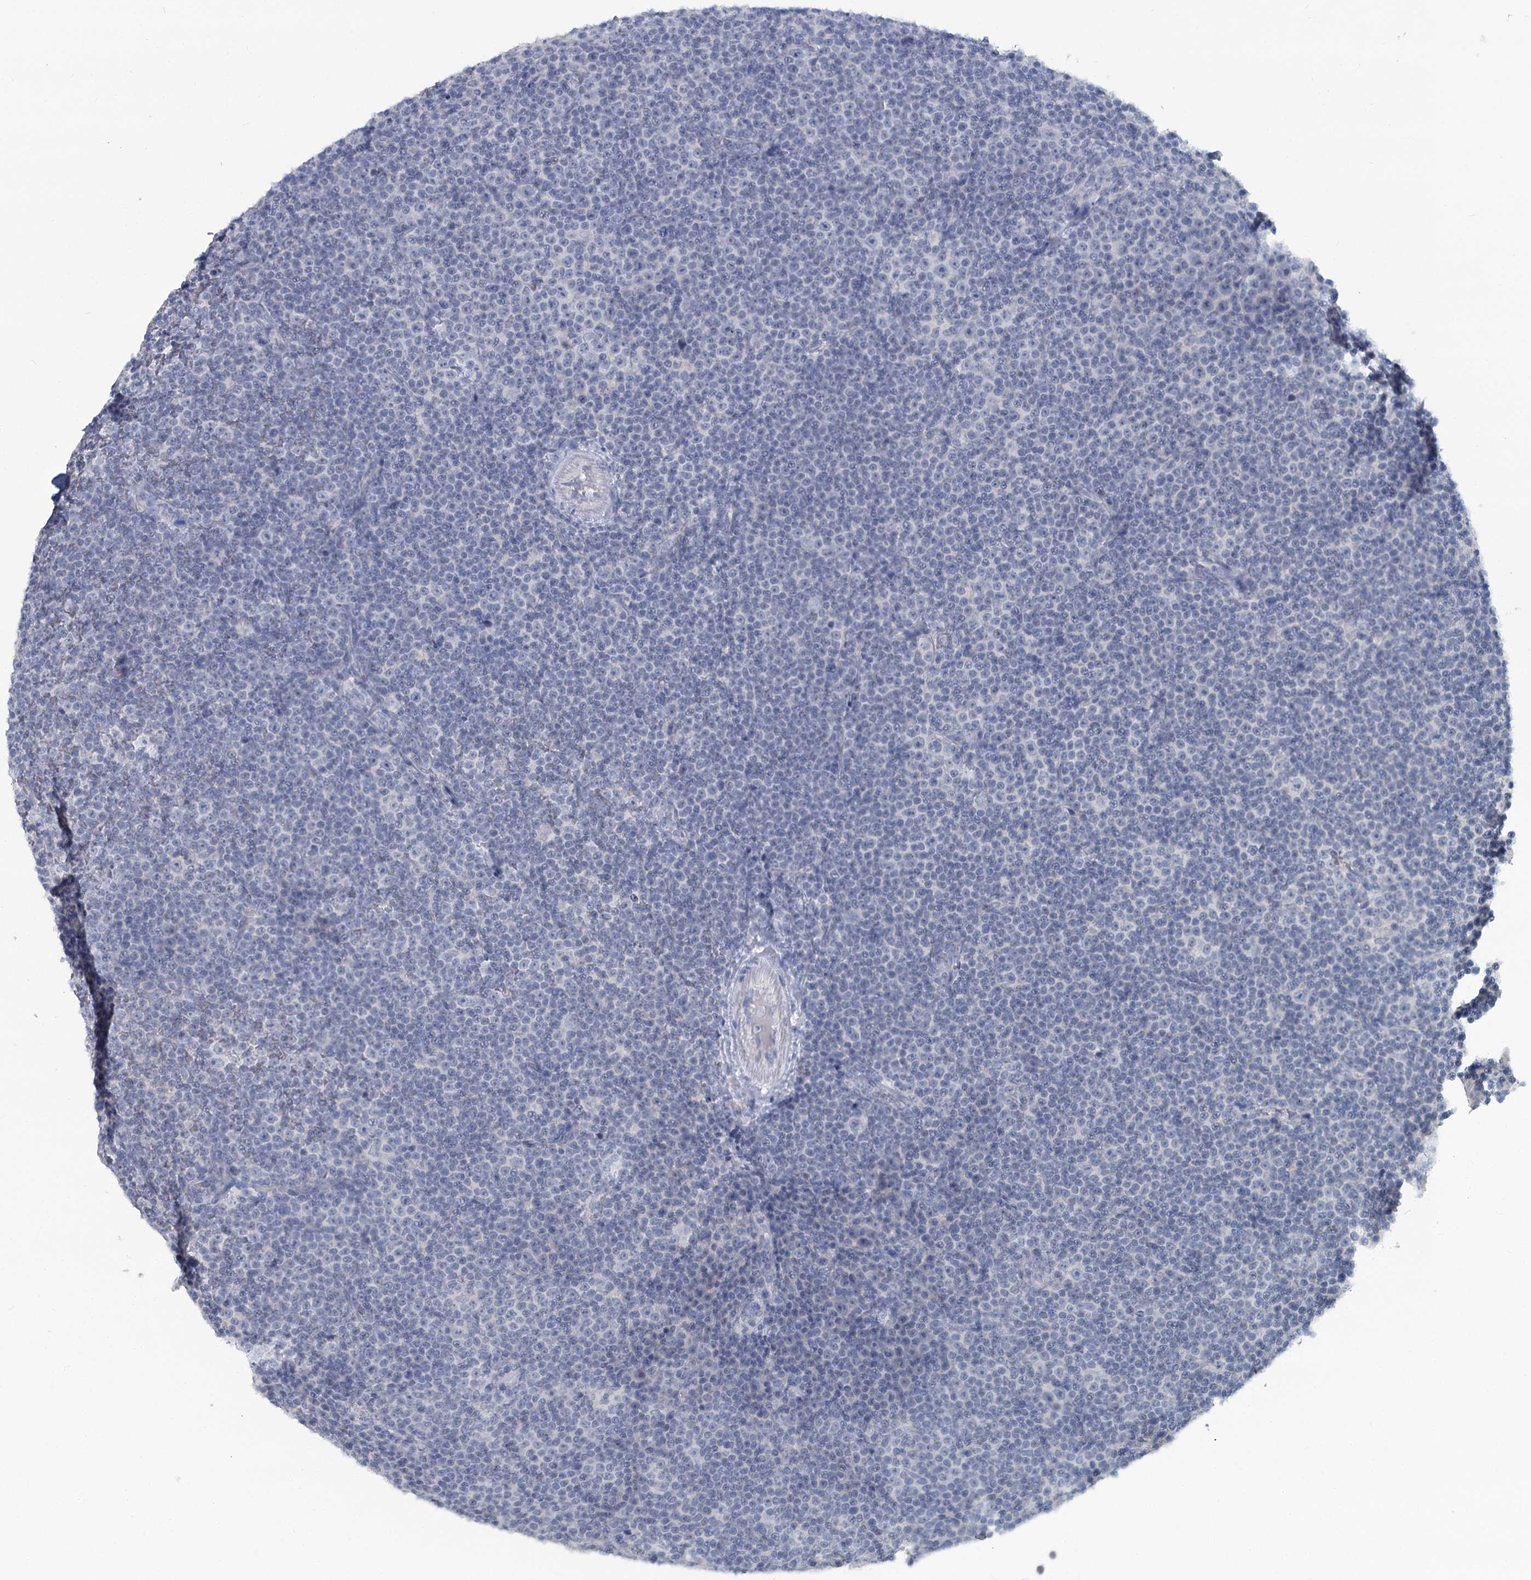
{"staining": {"intensity": "negative", "quantity": "none", "location": "none"}, "tissue": "lymphoma", "cell_type": "Tumor cells", "image_type": "cancer", "snomed": [{"axis": "morphology", "description": "Malignant lymphoma, non-Hodgkin's type, Low grade"}, {"axis": "topography", "description": "Lymph node"}], "caption": "Tumor cells are negative for protein expression in human lymphoma.", "gene": "CHGA", "patient": {"sex": "female", "age": 67}}